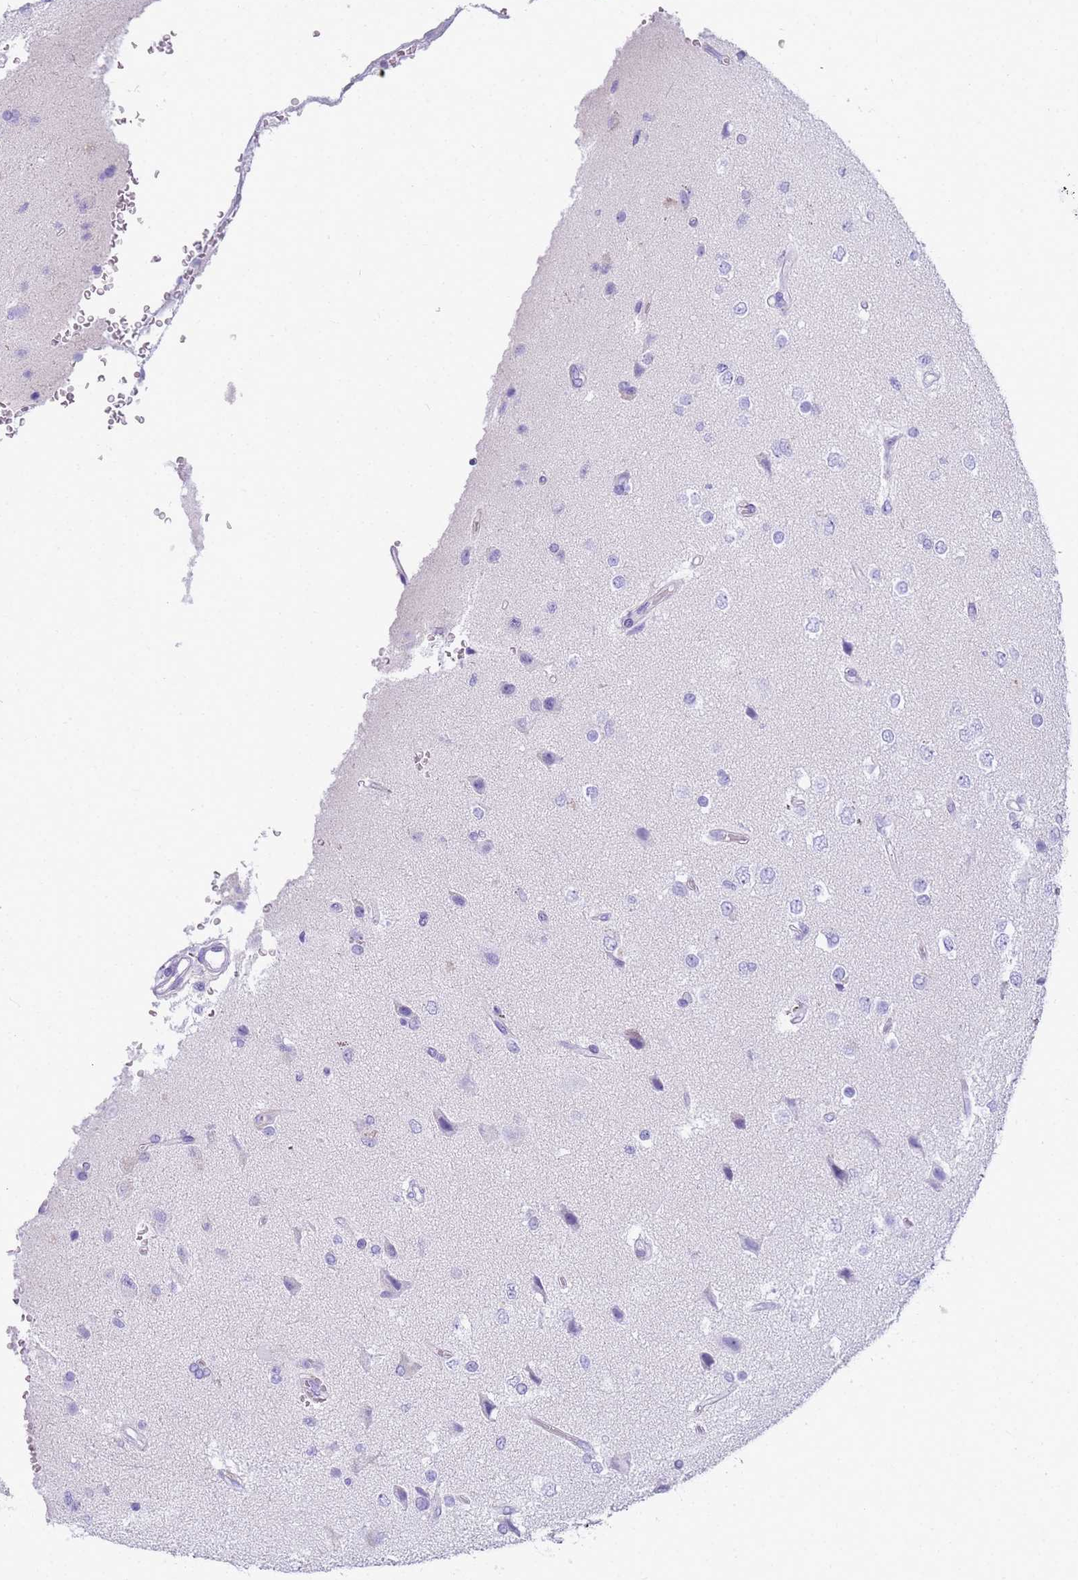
{"staining": {"intensity": "negative", "quantity": "none", "location": "none"}, "tissue": "glioma", "cell_type": "Tumor cells", "image_type": "cancer", "snomed": [{"axis": "morphology", "description": "Glioma, malignant, High grade"}, {"axis": "topography", "description": "Brain"}], "caption": "IHC histopathology image of neoplastic tissue: malignant glioma (high-grade) stained with DAB (3,3'-diaminobenzidine) exhibits no significant protein staining in tumor cells. The staining was performed using DAB to visualize the protein expression in brown, while the nuclei were stained in blue with hematoxylin (Magnification: 20x).", "gene": "RNASE2", "patient": {"sex": "male", "age": 56}}